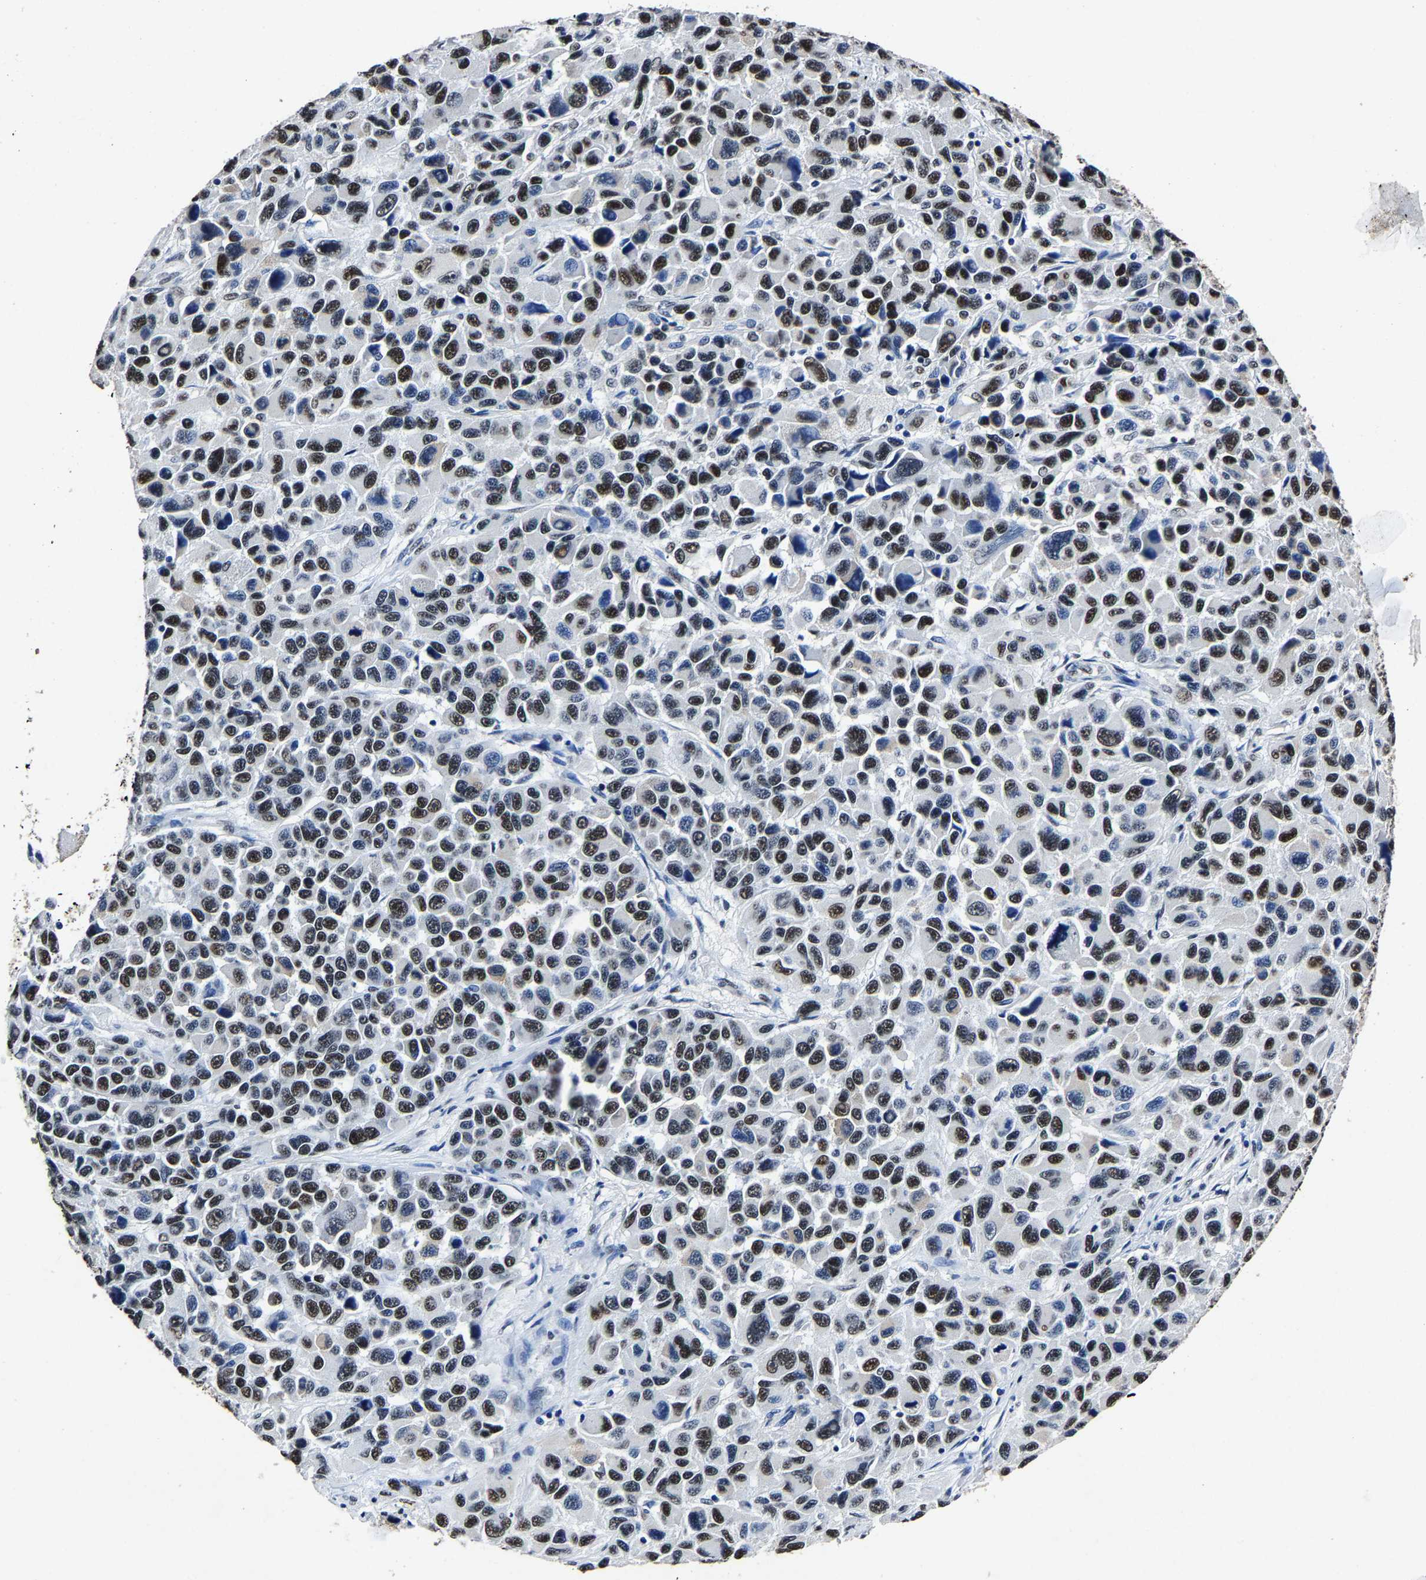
{"staining": {"intensity": "strong", "quantity": ">75%", "location": "nuclear"}, "tissue": "melanoma", "cell_type": "Tumor cells", "image_type": "cancer", "snomed": [{"axis": "morphology", "description": "Malignant melanoma, NOS"}, {"axis": "topography", "description": "Skin"}], "caption": "This micrograph reveals immunohistochemistry staining of human malignant melanoma, with high strong nuclear staining in approximately >75% of tumor cells.", "gene": "RBM45", "patient": {"sex": "male", "age": 53}}